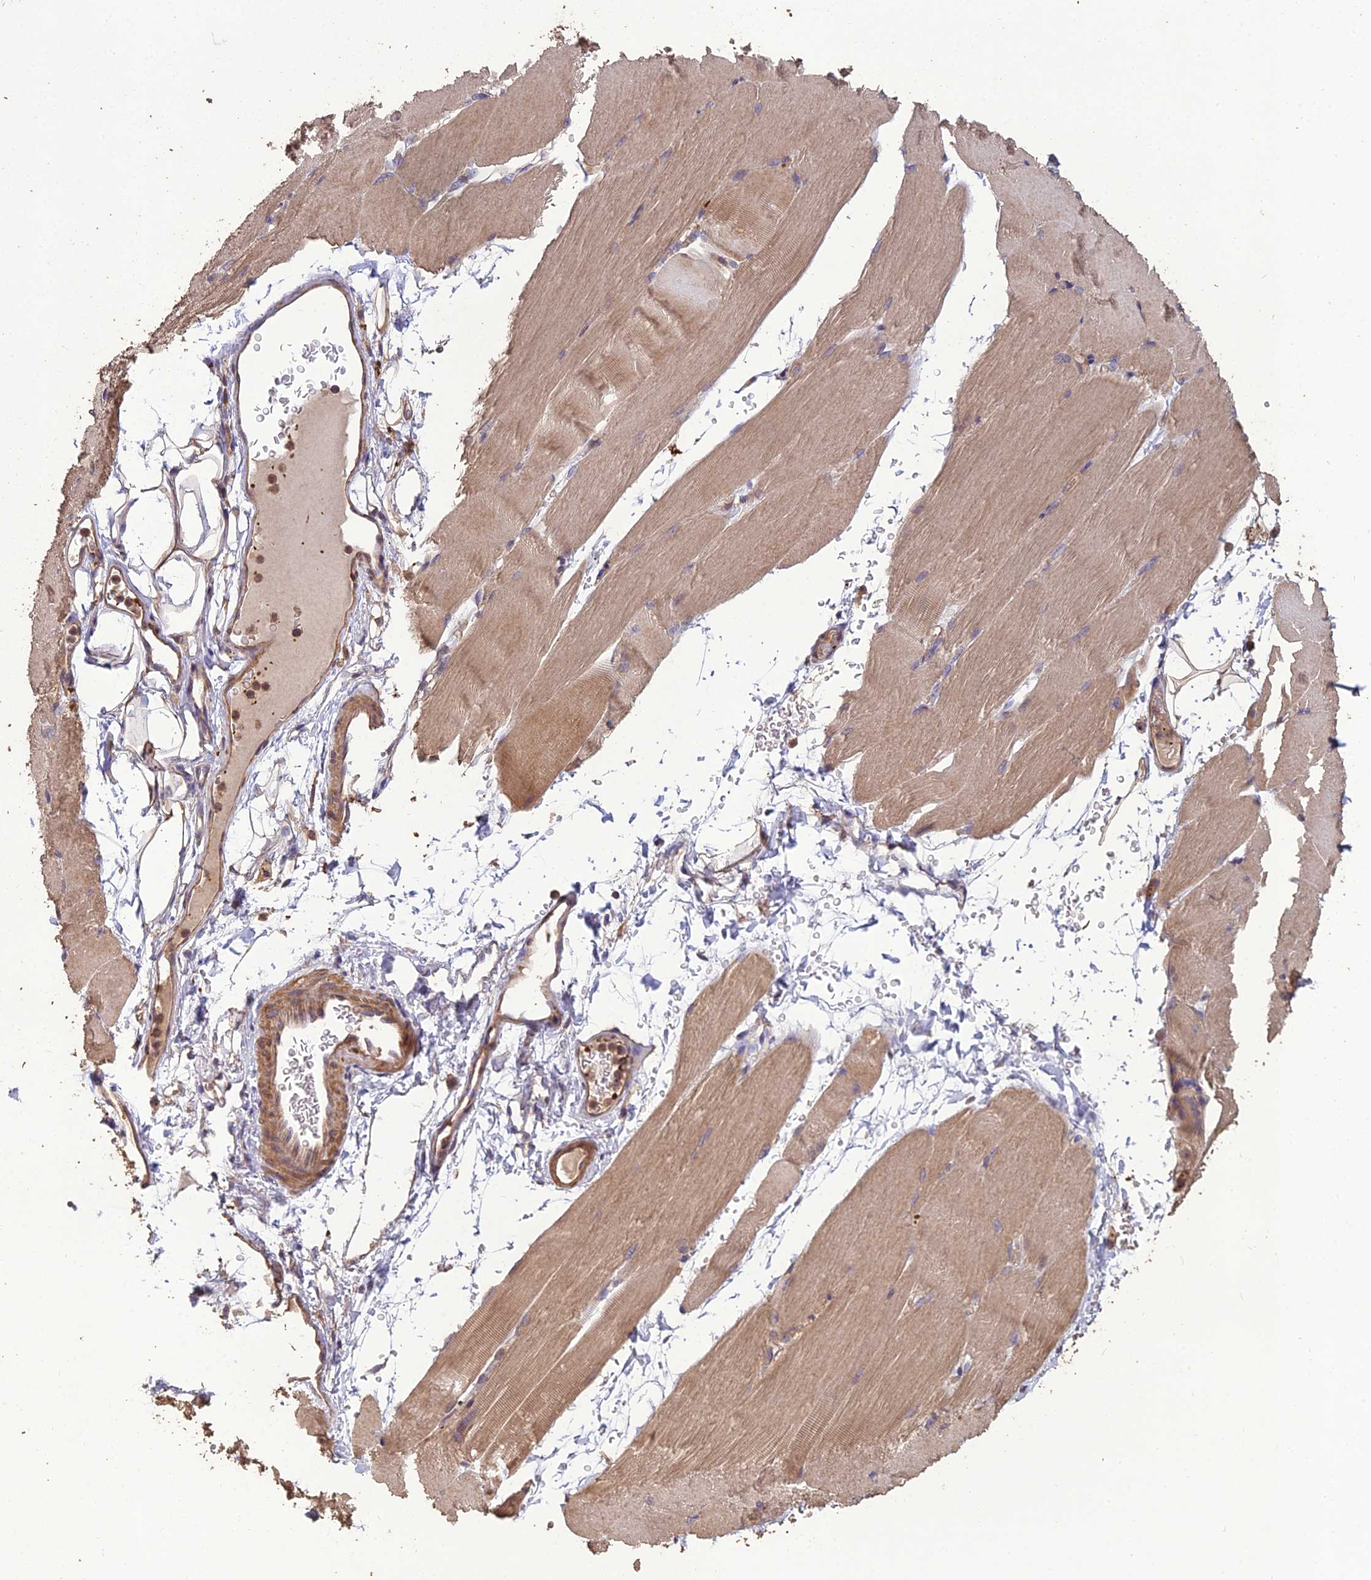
{"staining": {"intensity": "moderate", "quantity": "<25%", "location": "cytoplasmic/membranous"}, "tissue": "skeletal muscle", "cell_type": "Myocytes", "image_type": "normal", "snomed": [{"axis": "morphology", "description": "Normal tissue, NOS"}, {"axis": "topography", "description": "Skeletal muscle"}, {"axis": "topography", "description": "Parathyroid gland"}], "caption": "Unremarkable skeletal muscle exhibits moderate cytoplasmic/membranous expression in about <25% of myocytes Using DAB (brown) and hematoxylin (blue) stains, captured at high magnification using brightfield microscopy..", "gene": "ATP6V0A2", "patient": {"sex": "female", "age": 37}}